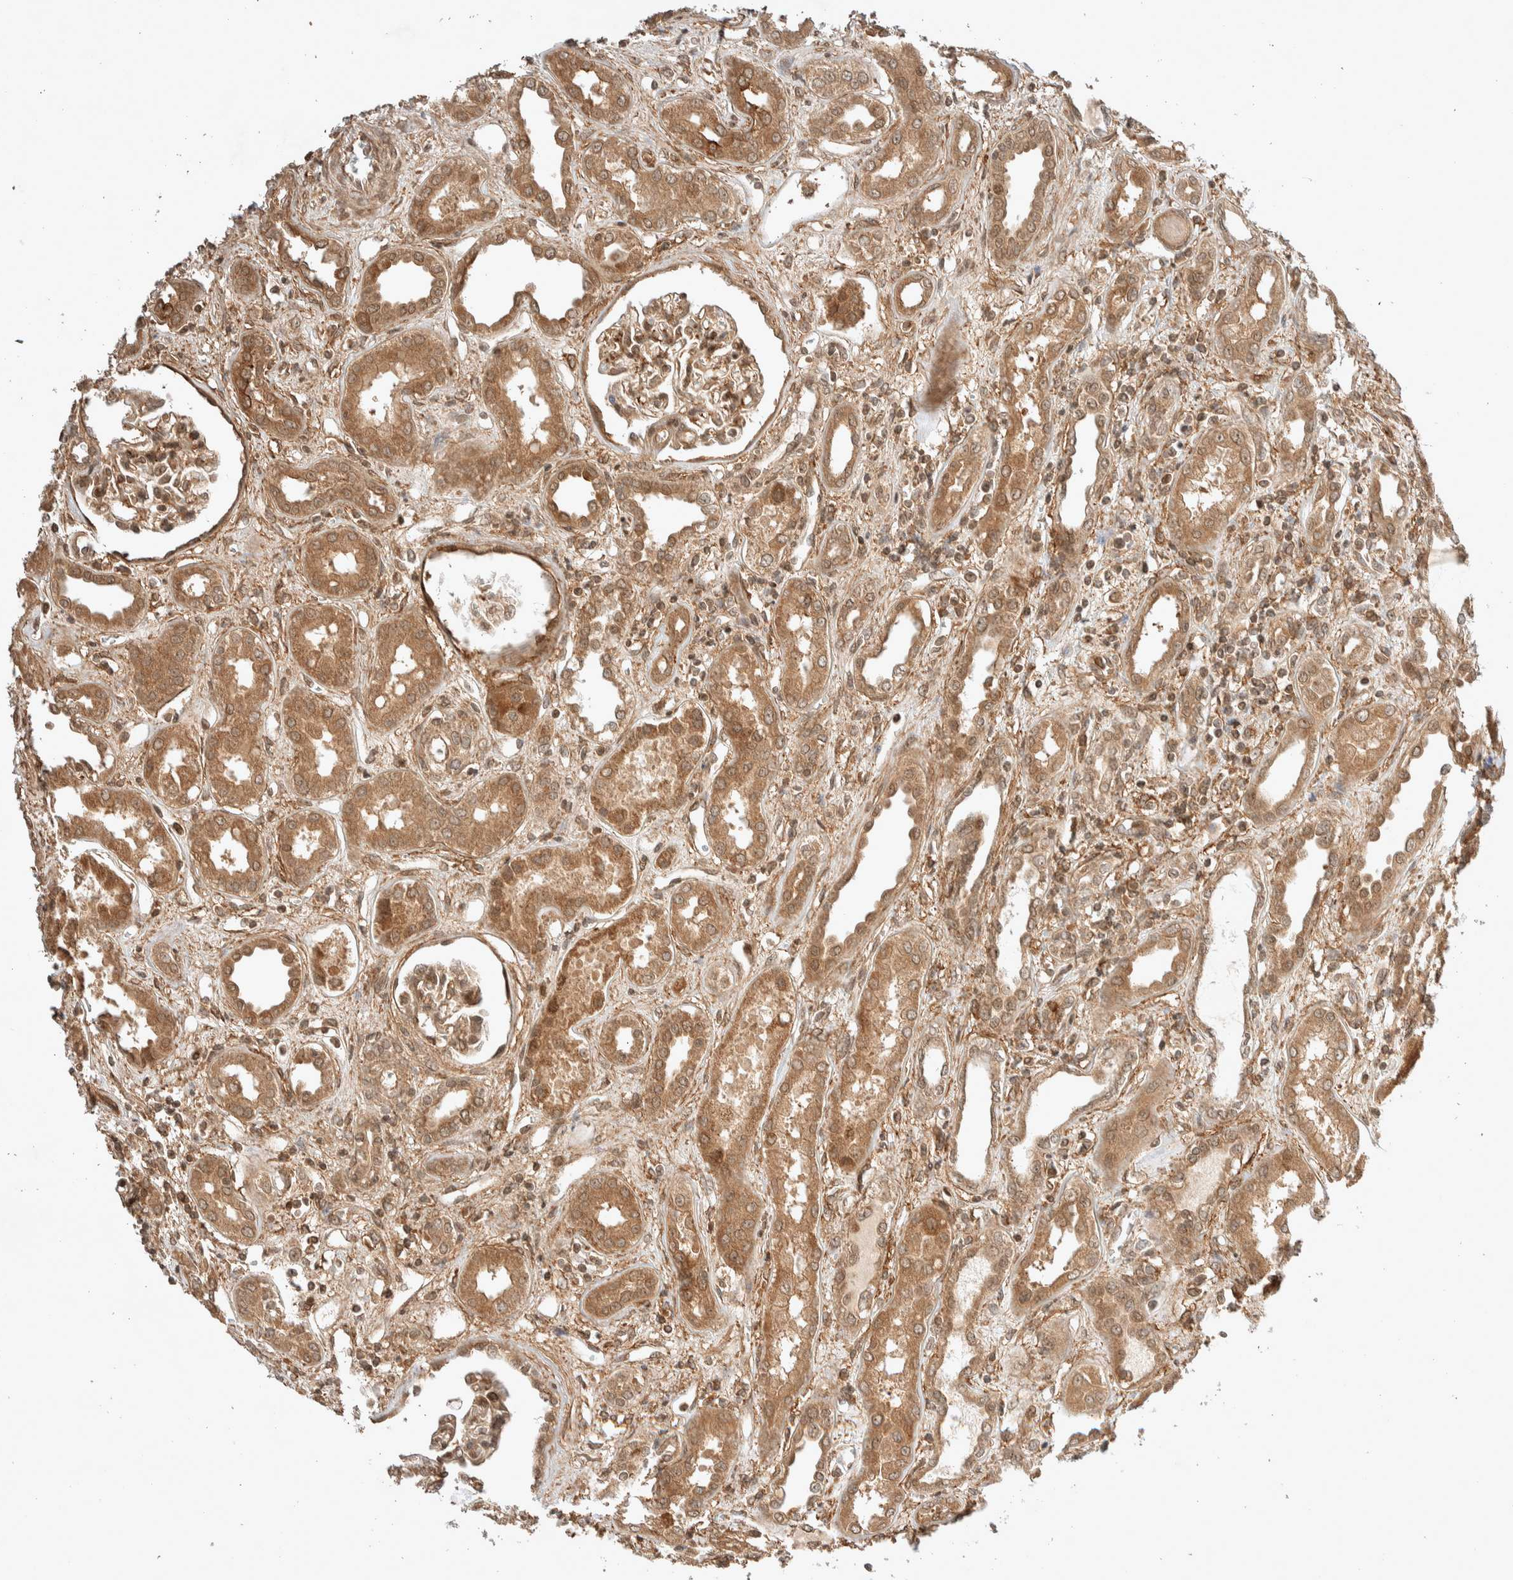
{"staining": {"intensity": "moderate", "quantity": ">75%", "location": "cytoplasmic/membranous,nuclear"}, "tissue": "kidney", "cell_type": "Cells in glomeruli", "image_type": "normal", "snomed": [{"axis": "morphology", "description": "Normal tissue, NOS"}, {"axis": "topography", "description": "Kidney"}], "caption": "Kidney stained with a brown dye displays moderate cytoplasmic/membranous,nuclear positive positivity in about >75% of cells in glomeruli.", "gene": "THRA", "patient": {"sex": "male", "age": 59}}